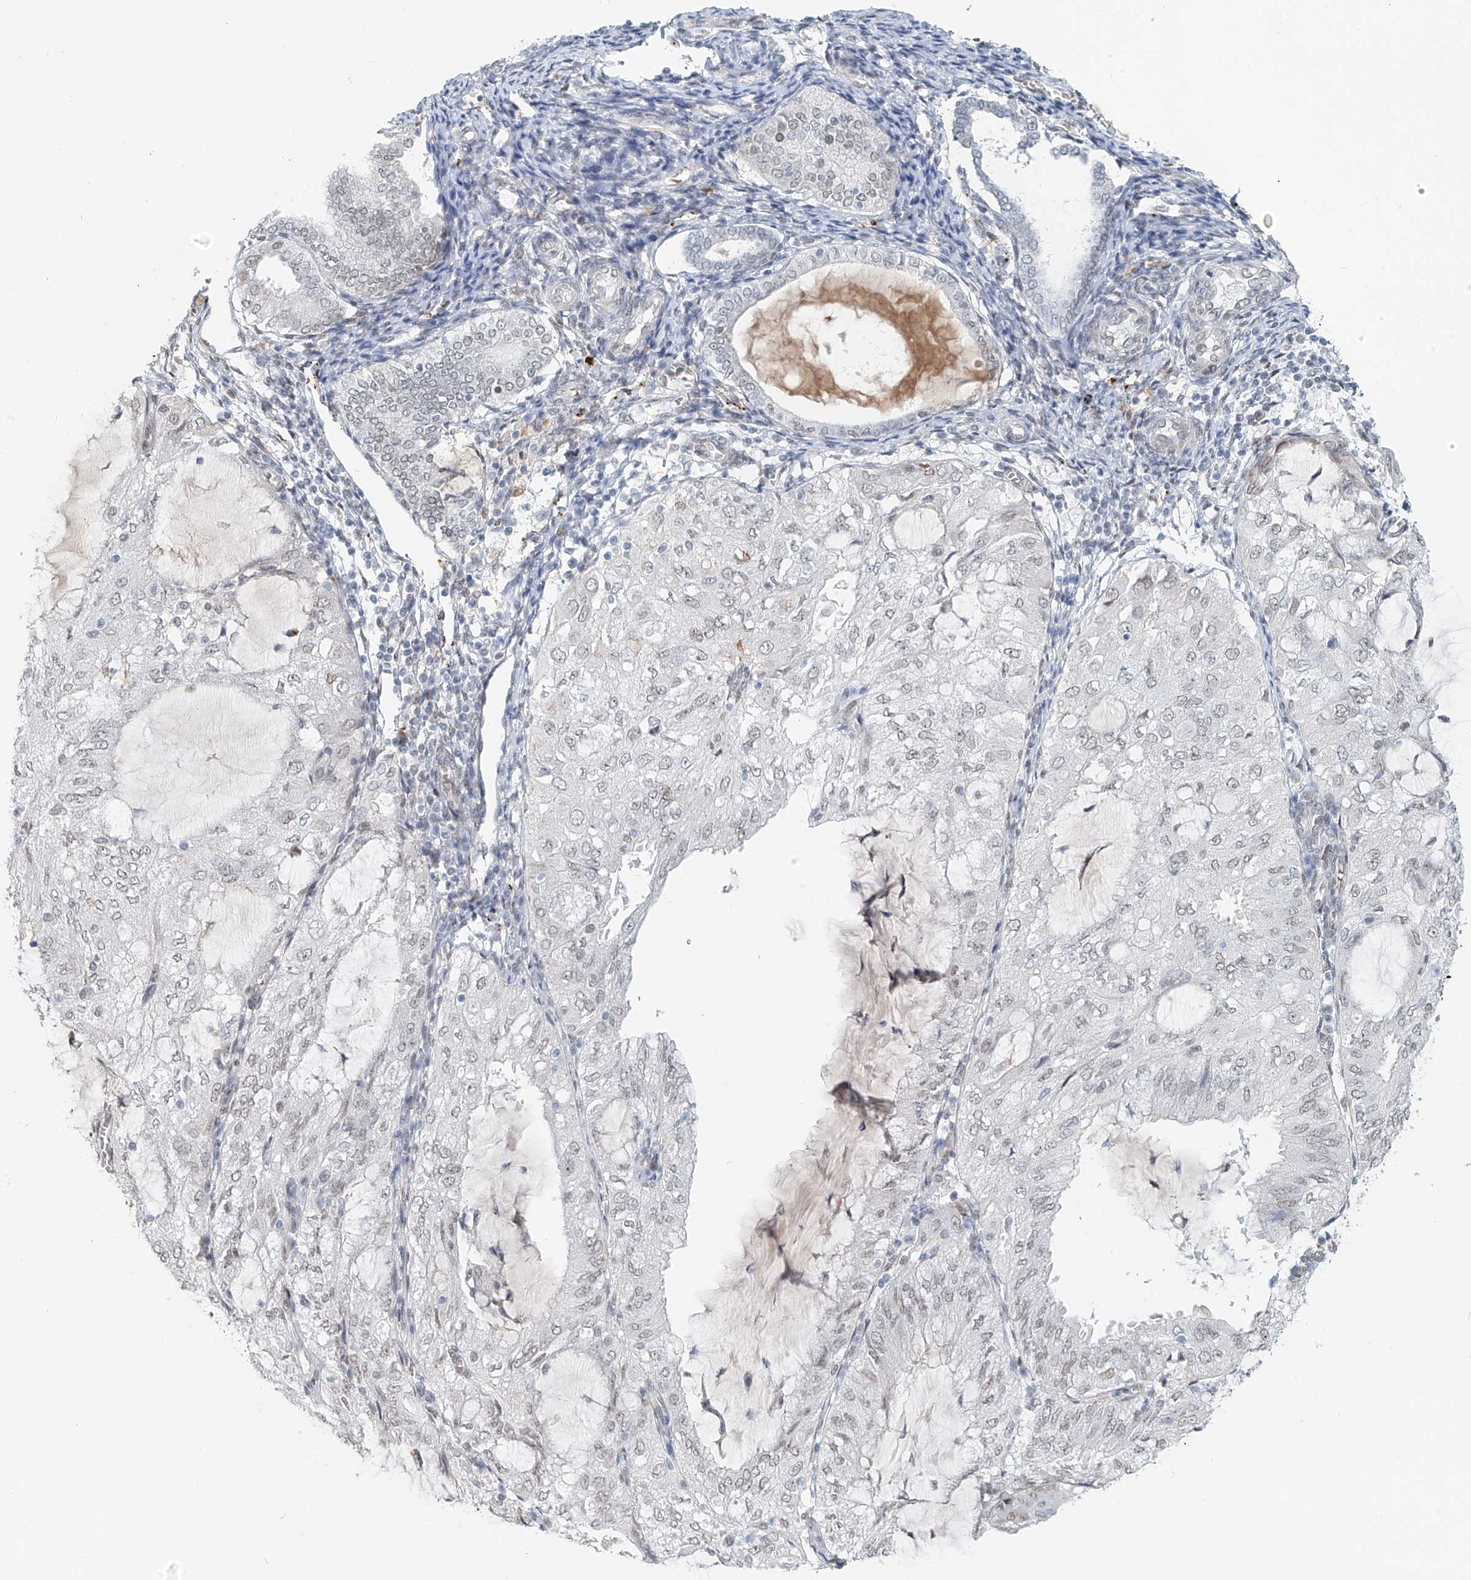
{"staining": {"intensity": "negative", "quantity": "none", "location": "none"}, "tissue": "endometrial cancer", "cell_type": "Tumor cells", "image_type": "cancer", "snomed": [{"axis": "morphology", "description": "Adenocarcinoma, NOS"}, {"axis": "topography", "description": "Endometrium"}], "caption": "Immunohistochemical staining of endometrial cancer shows no significant positivity in tumor cells.", "gene": "SASH1", "patient": {"sex": "female", "age": 81}}